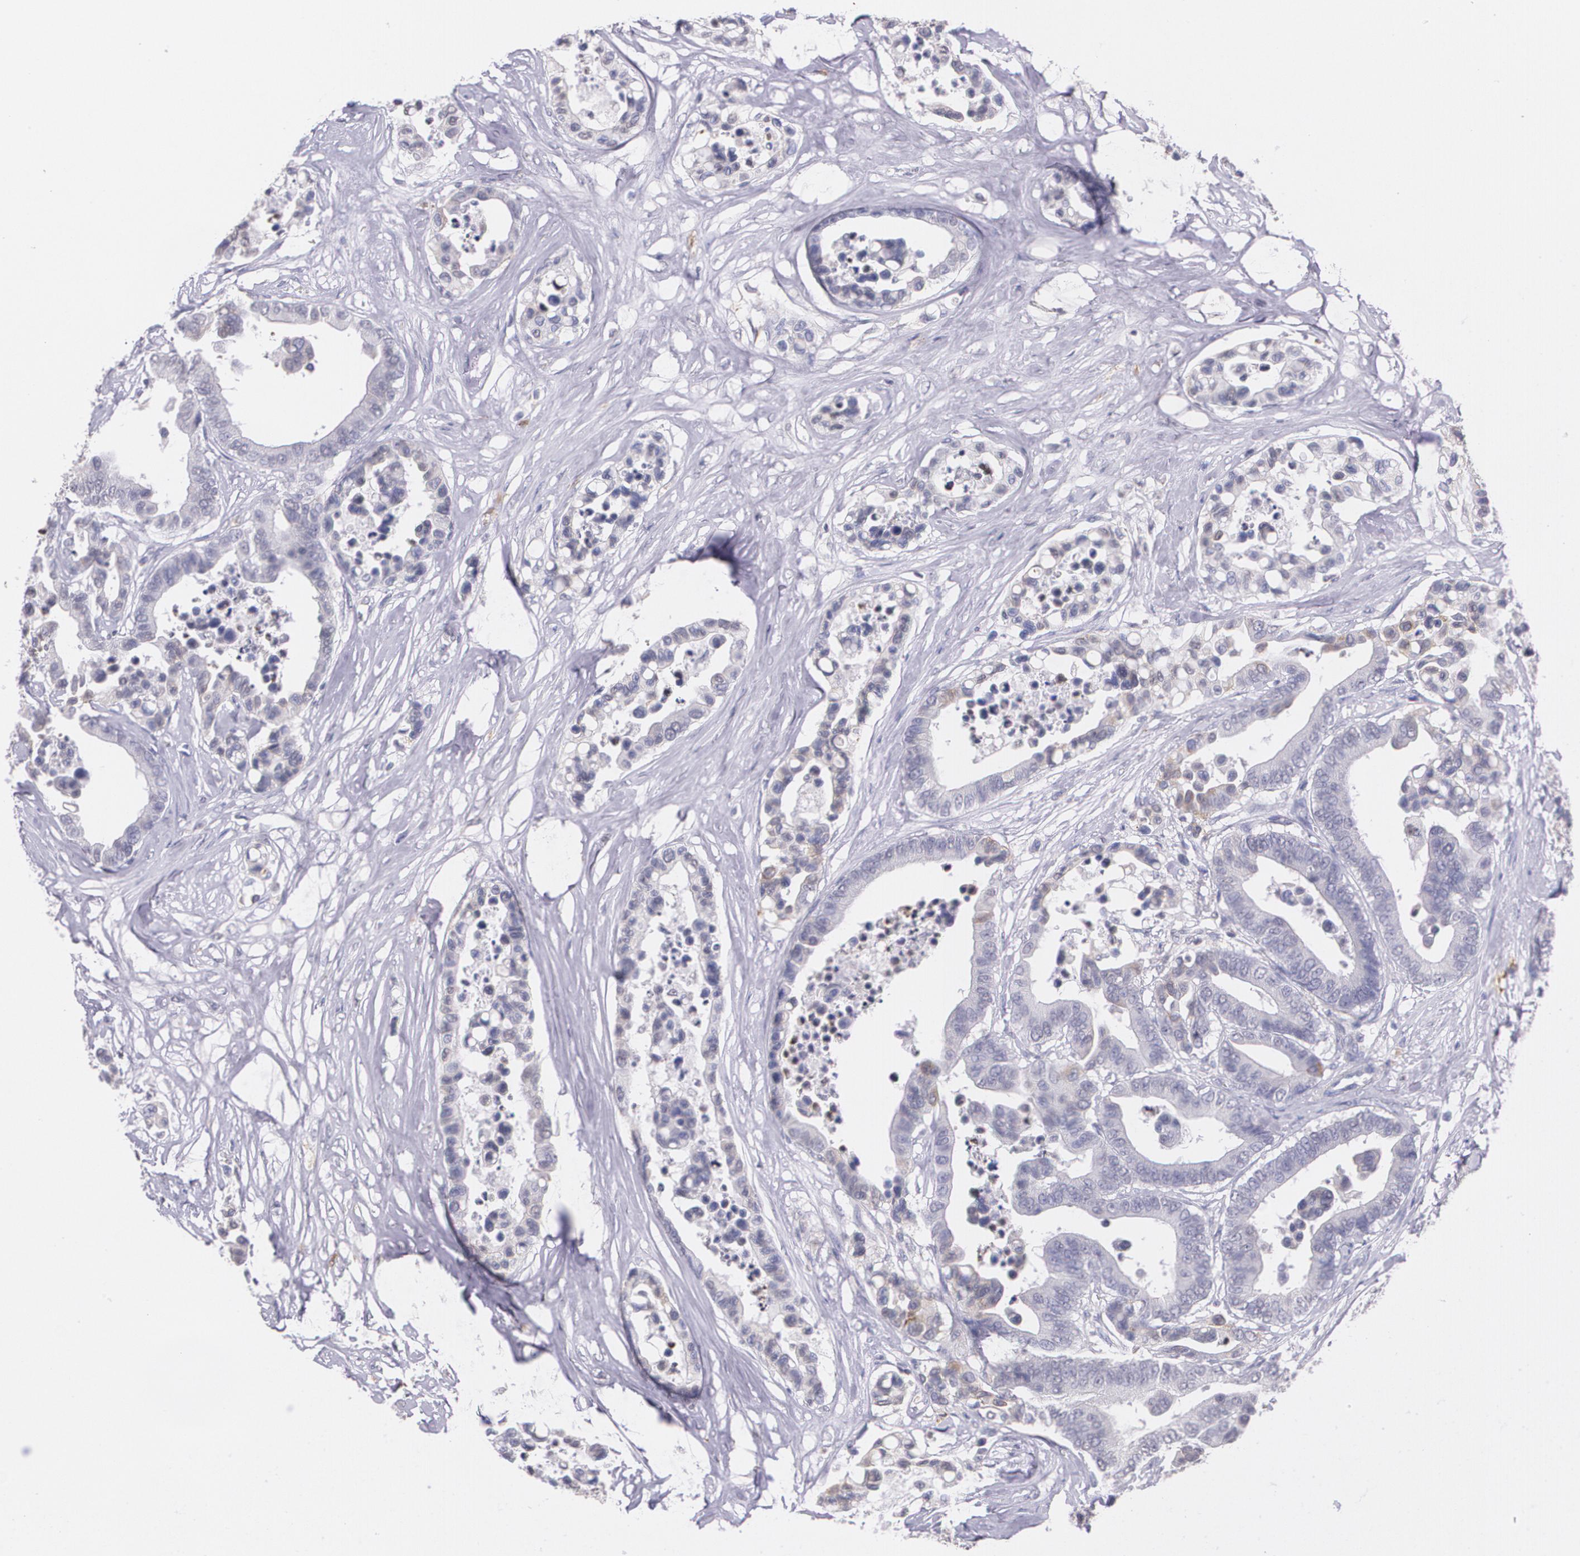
{"staining": {"intensity": "negative", "quantity": "none", "location": "none"}, "tissue": "colorectal cancer", "cell_type": "Tumor cells", "image_type": "cancer", "snomed": [{"axis": "morphology", "description": "Adenocarcinoma, NOS"}, {"axis": "topography", "description": "Colon"}], "caption": "Micrograph shows no protein expression in tumor cells of colorectal cancer tissue. (DAB immunohistochemistry (IHC) visualized using brightfield microscopy, high magnification).", "gene": "RTN1", "patient": {"sex": "male", "age": 82}}